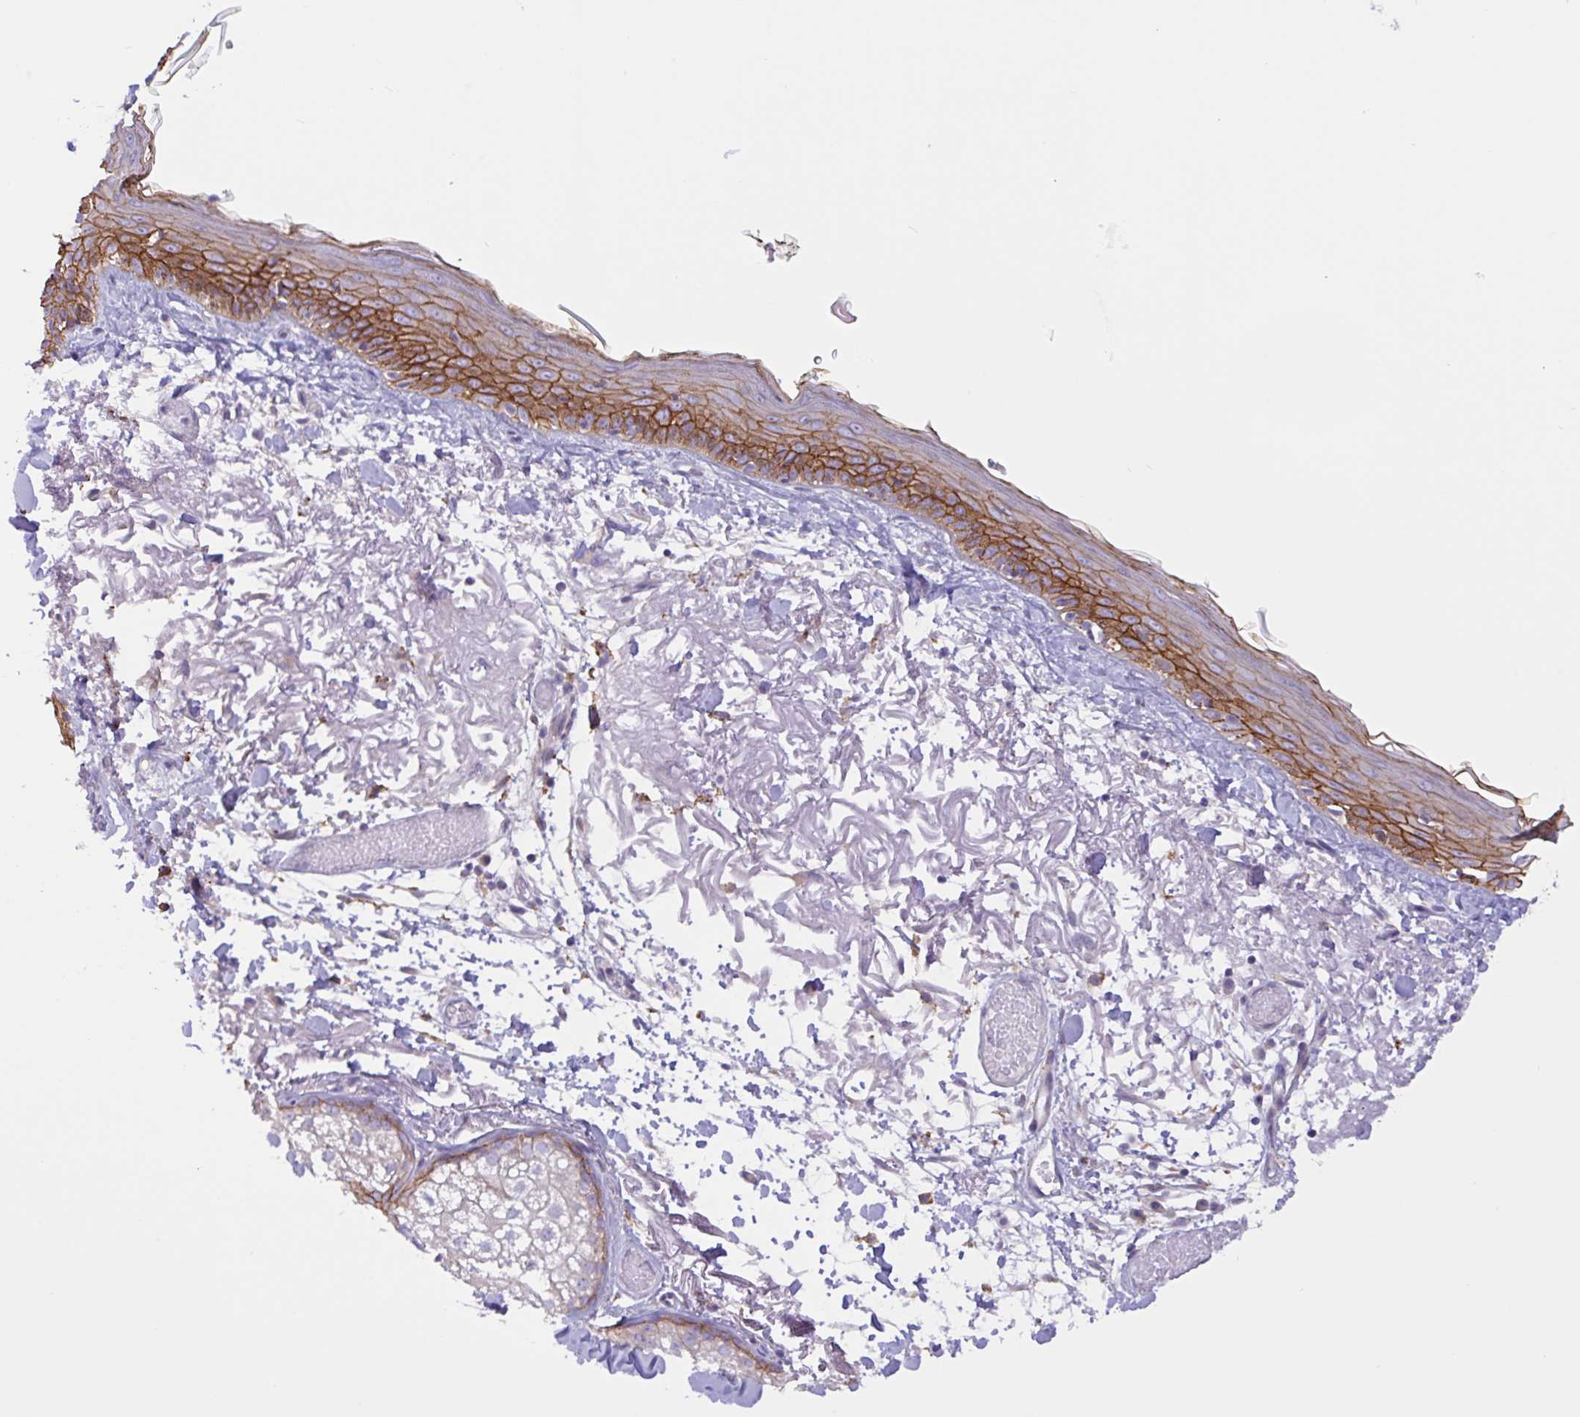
{"staining": {"intensity": "negative", "quantity": "none", "location": "none"}, "tissue": "skin", "cell_type": "Fibroblasts", "image_type": "normal", "snomed": [{"axis": "morphology", "description": "Normal tissue, NOS"}, {"axis": "topography", "description": "Skin"}], "caption": "Fibroblasts show no significant positivity in normal skin.", "gene": "DSC3", "patient": {"sex": "male", "age": 79}}